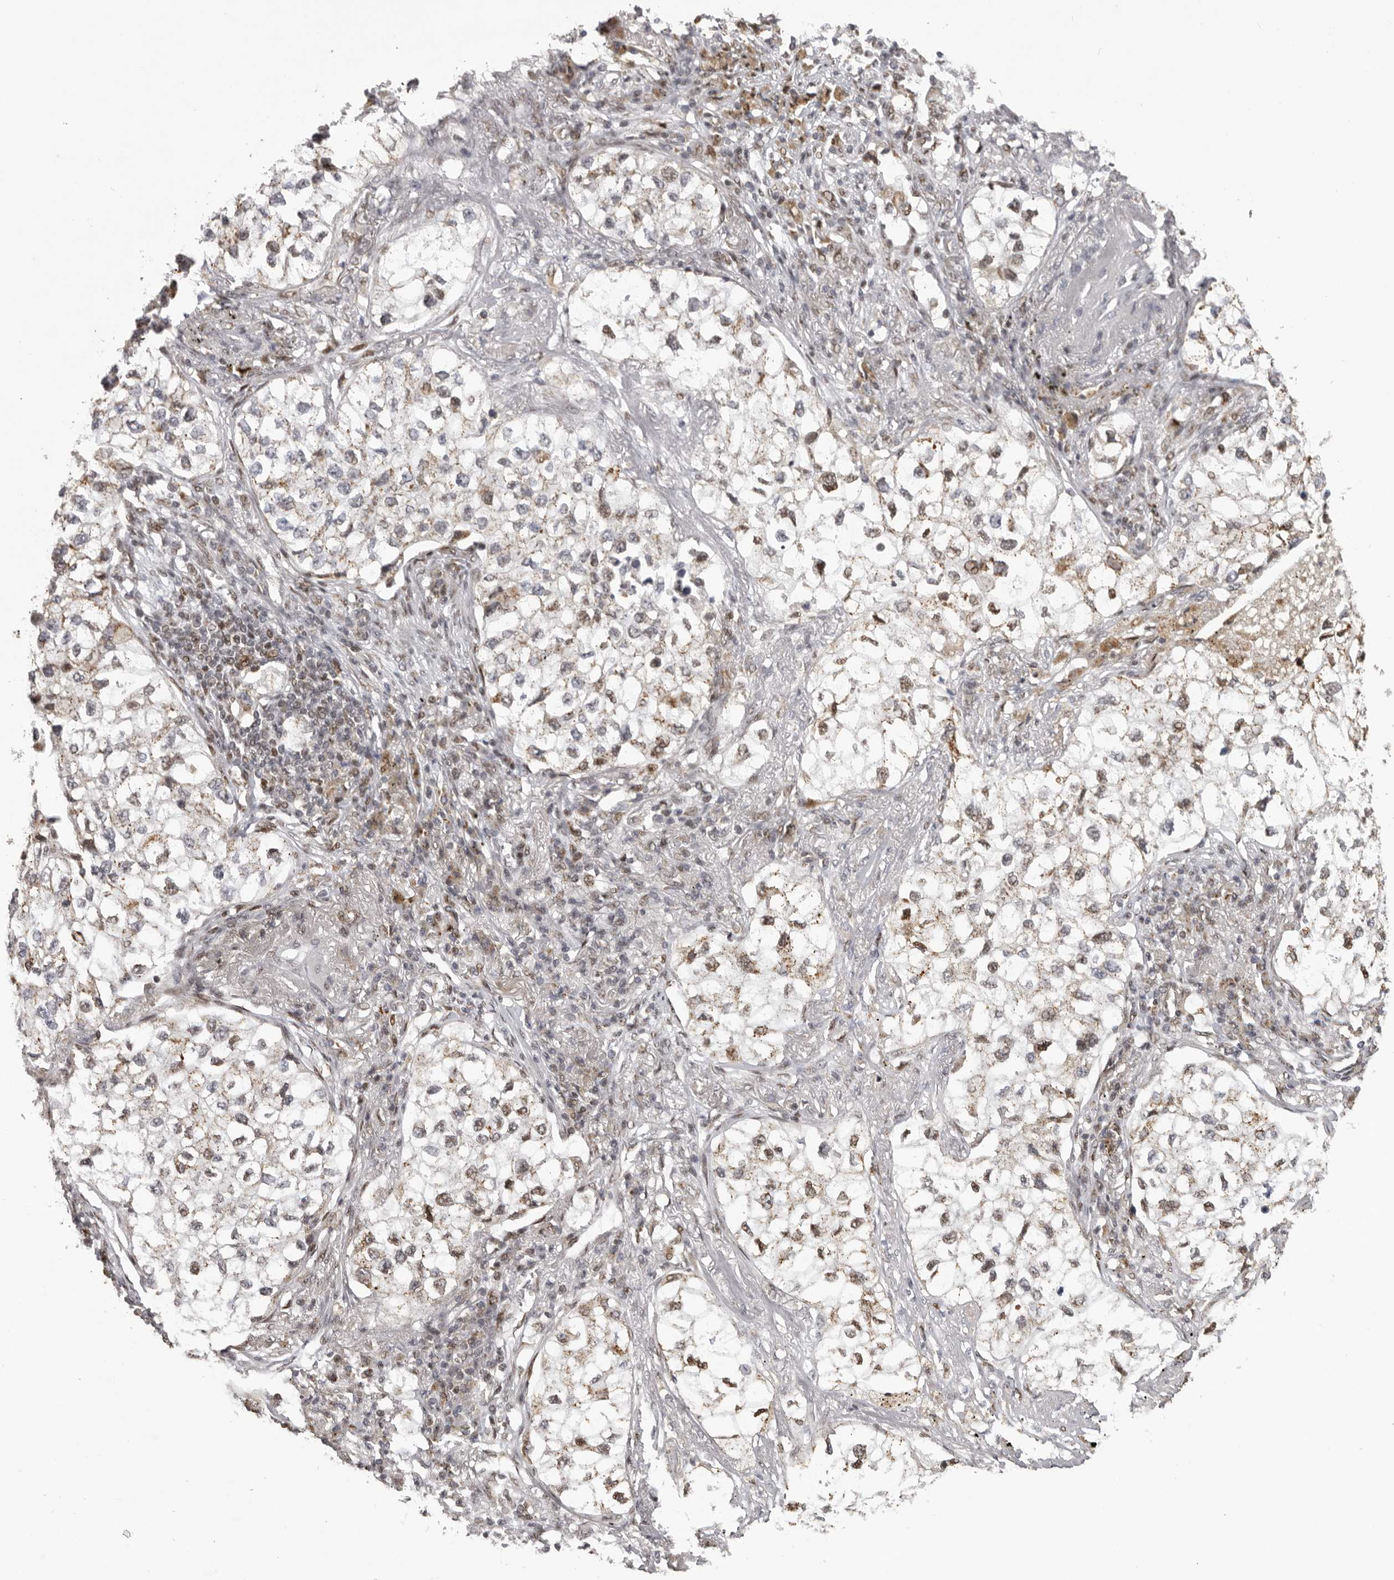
{"staining": {"intensity": "weak", "quantity": ">75%", "location": "cytoplasmic/membranous,nuclear"}, "tissue": "lung cancer", "cell_type": "Tumor cells", "image_type": "cancer", "snomed": [{"axis": "morphology", "description": "Adenocarcinoma, NOS"}, {"axis": "topography", "description": "Lung"}], "caption": "Adenocarcinoma (lung) stained with IHC reveals weak cytoplasmic/membranous and nuclear positivity in approximately >75% of tumor cells.", "gene": "C17orf99", "patient": {"sex": "male", "age": 63}}